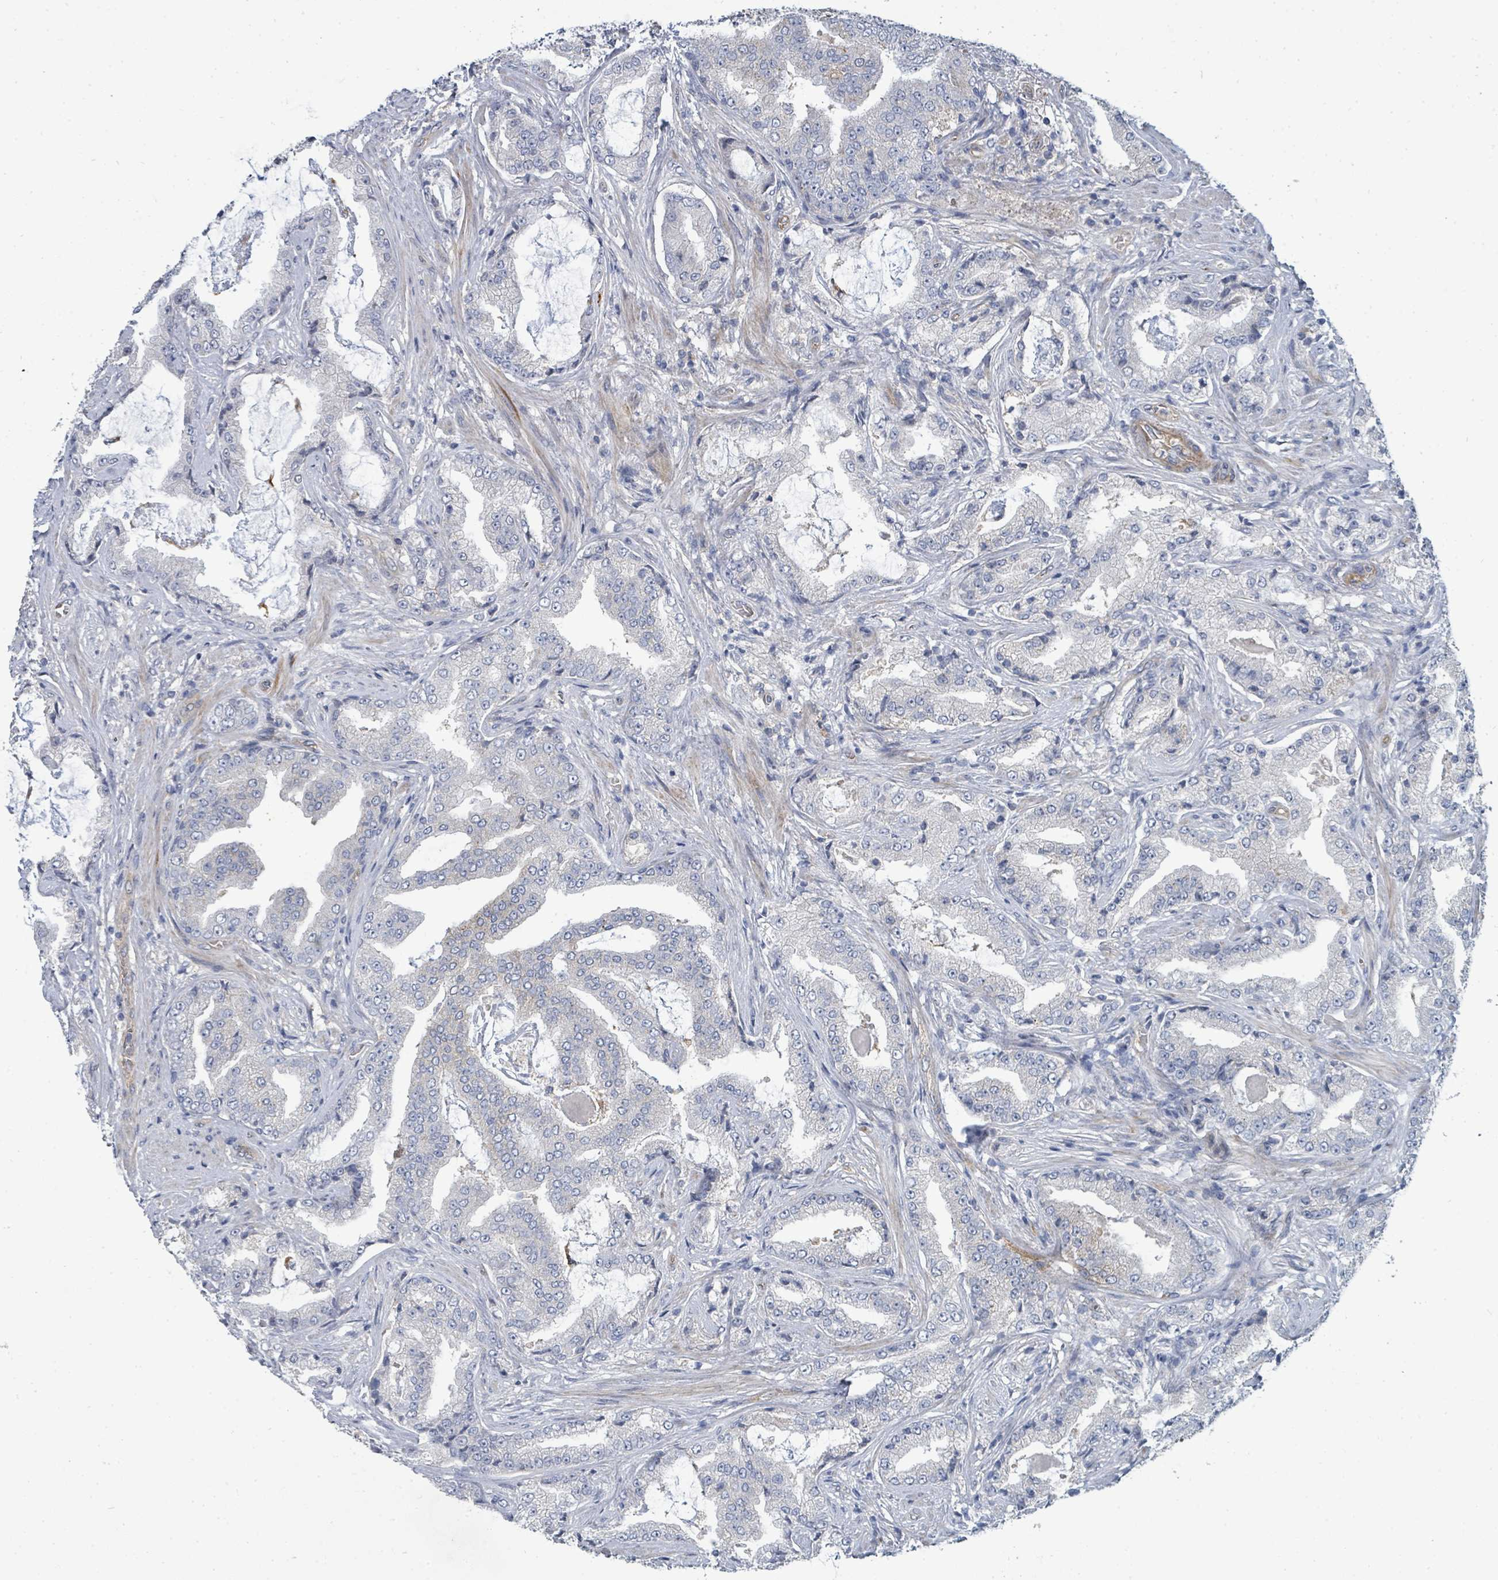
{"staining": {"intensity": "negative", "quantity": "none", "location": "none"}, "tissue": "prostate cancer", "cell_type": "Tumor cells", "image_type": "cancer", "snomed": [{"axis": "morphology", "description": "Adenocarcinoma, High grade"}, {"axis": "topography", "description": "Prostate"}], "caption": "Micrograph shows no significant protein staining in tumor cells of prostate cancer. Brightfield microscopy of immunohistochemistry (IHC) stained with DAB (3,3'-diaminobenzidine) (brown) and hematoxylin (blue), captured at high magnification.", "gene": "IFIT1", "patient": {"sex": "male", "age": 68}}